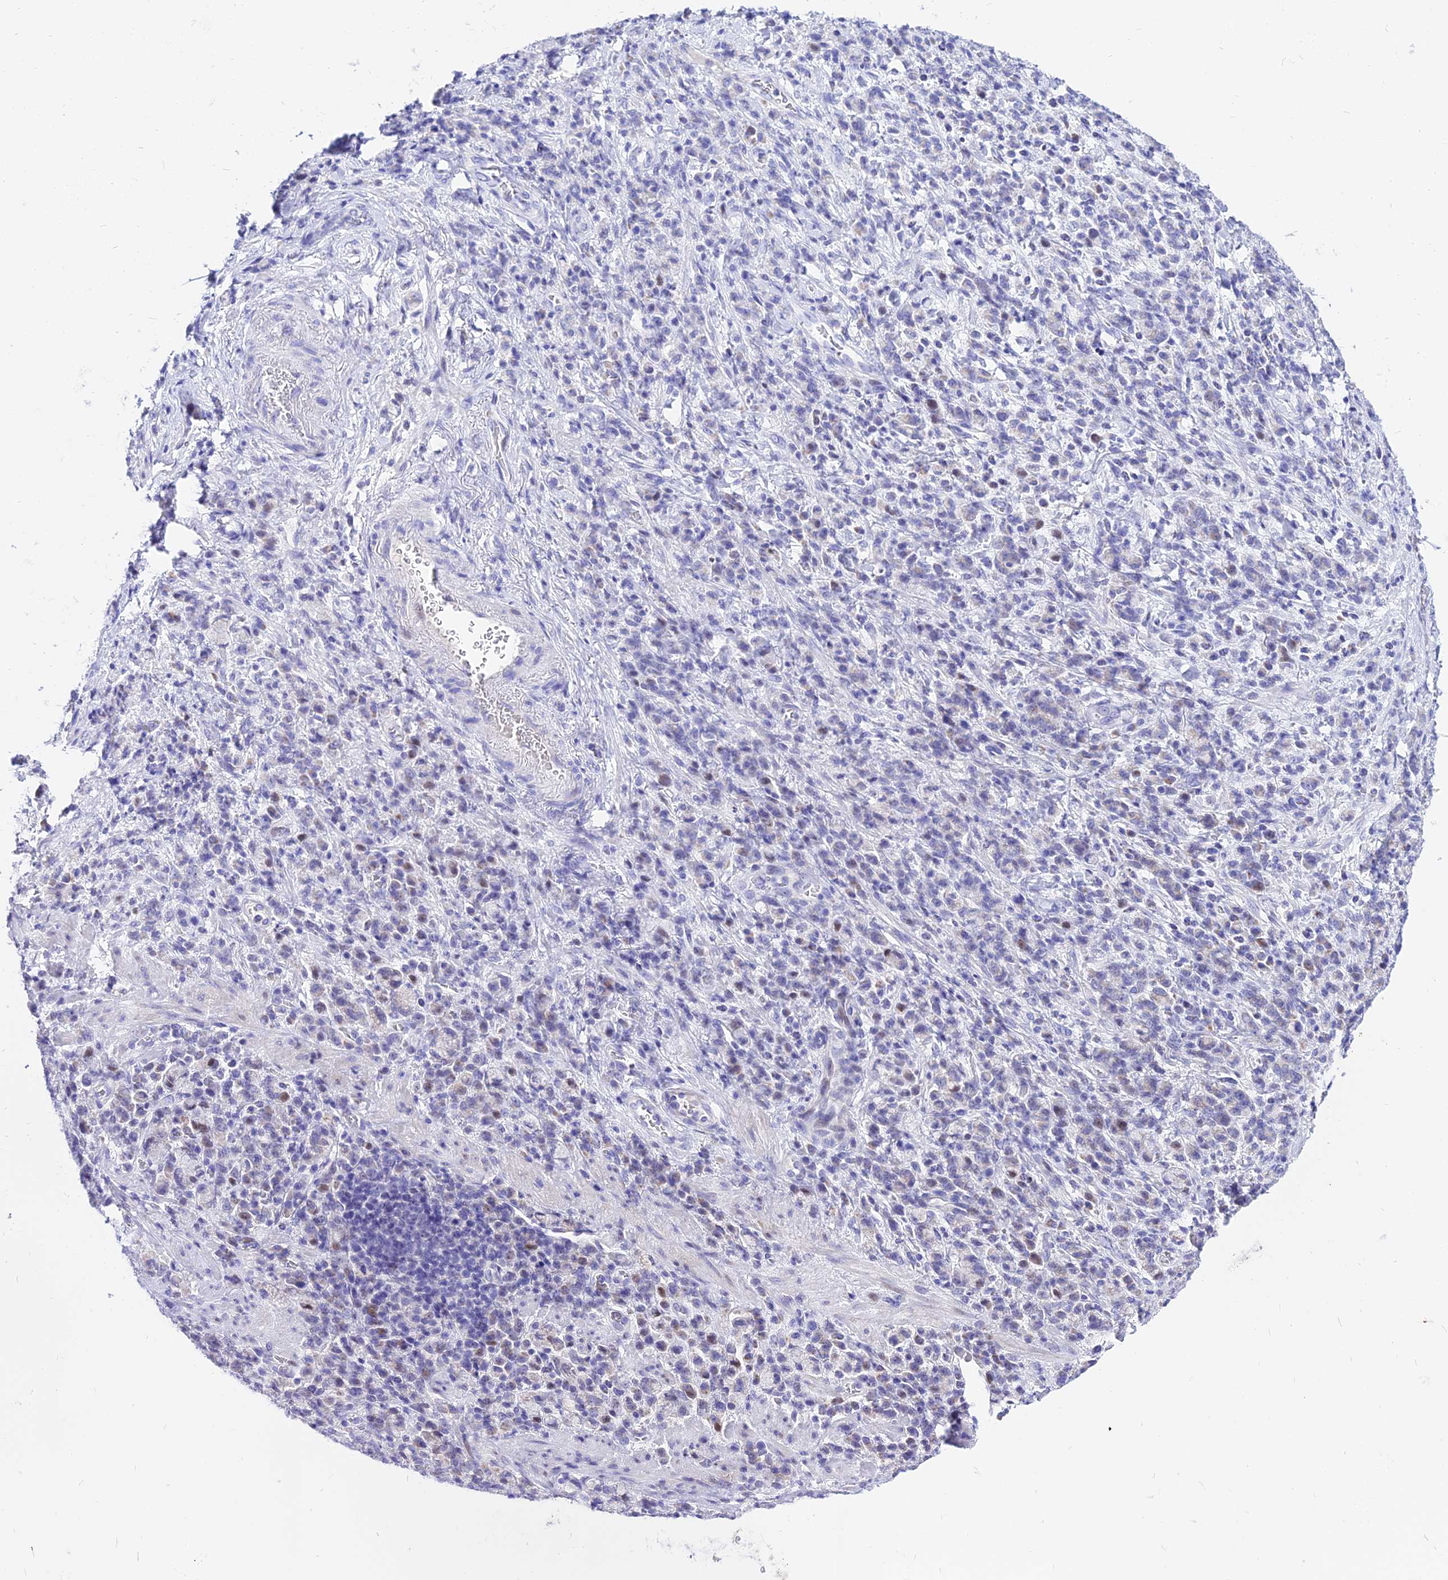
{"staining": {"intensity": "negative", "quantity": "none", "location": "none"}, "tissue": "stomach cancer", "cell_type": "Tumor cells", "image_type": "cancer", "snomed": [{"axis": "morphology", "description": "Adenocarcinoma, NOS"}, {"axis": "topography", "description": "Stomach"}], "caption": "A high-resolution image shows immunohistochemistry staining of adenocarcinoma (stomach), which displays no significant staining in tumor cells.", "gene": "CARD18", "patient": {"sex": "male", "age": 76}}